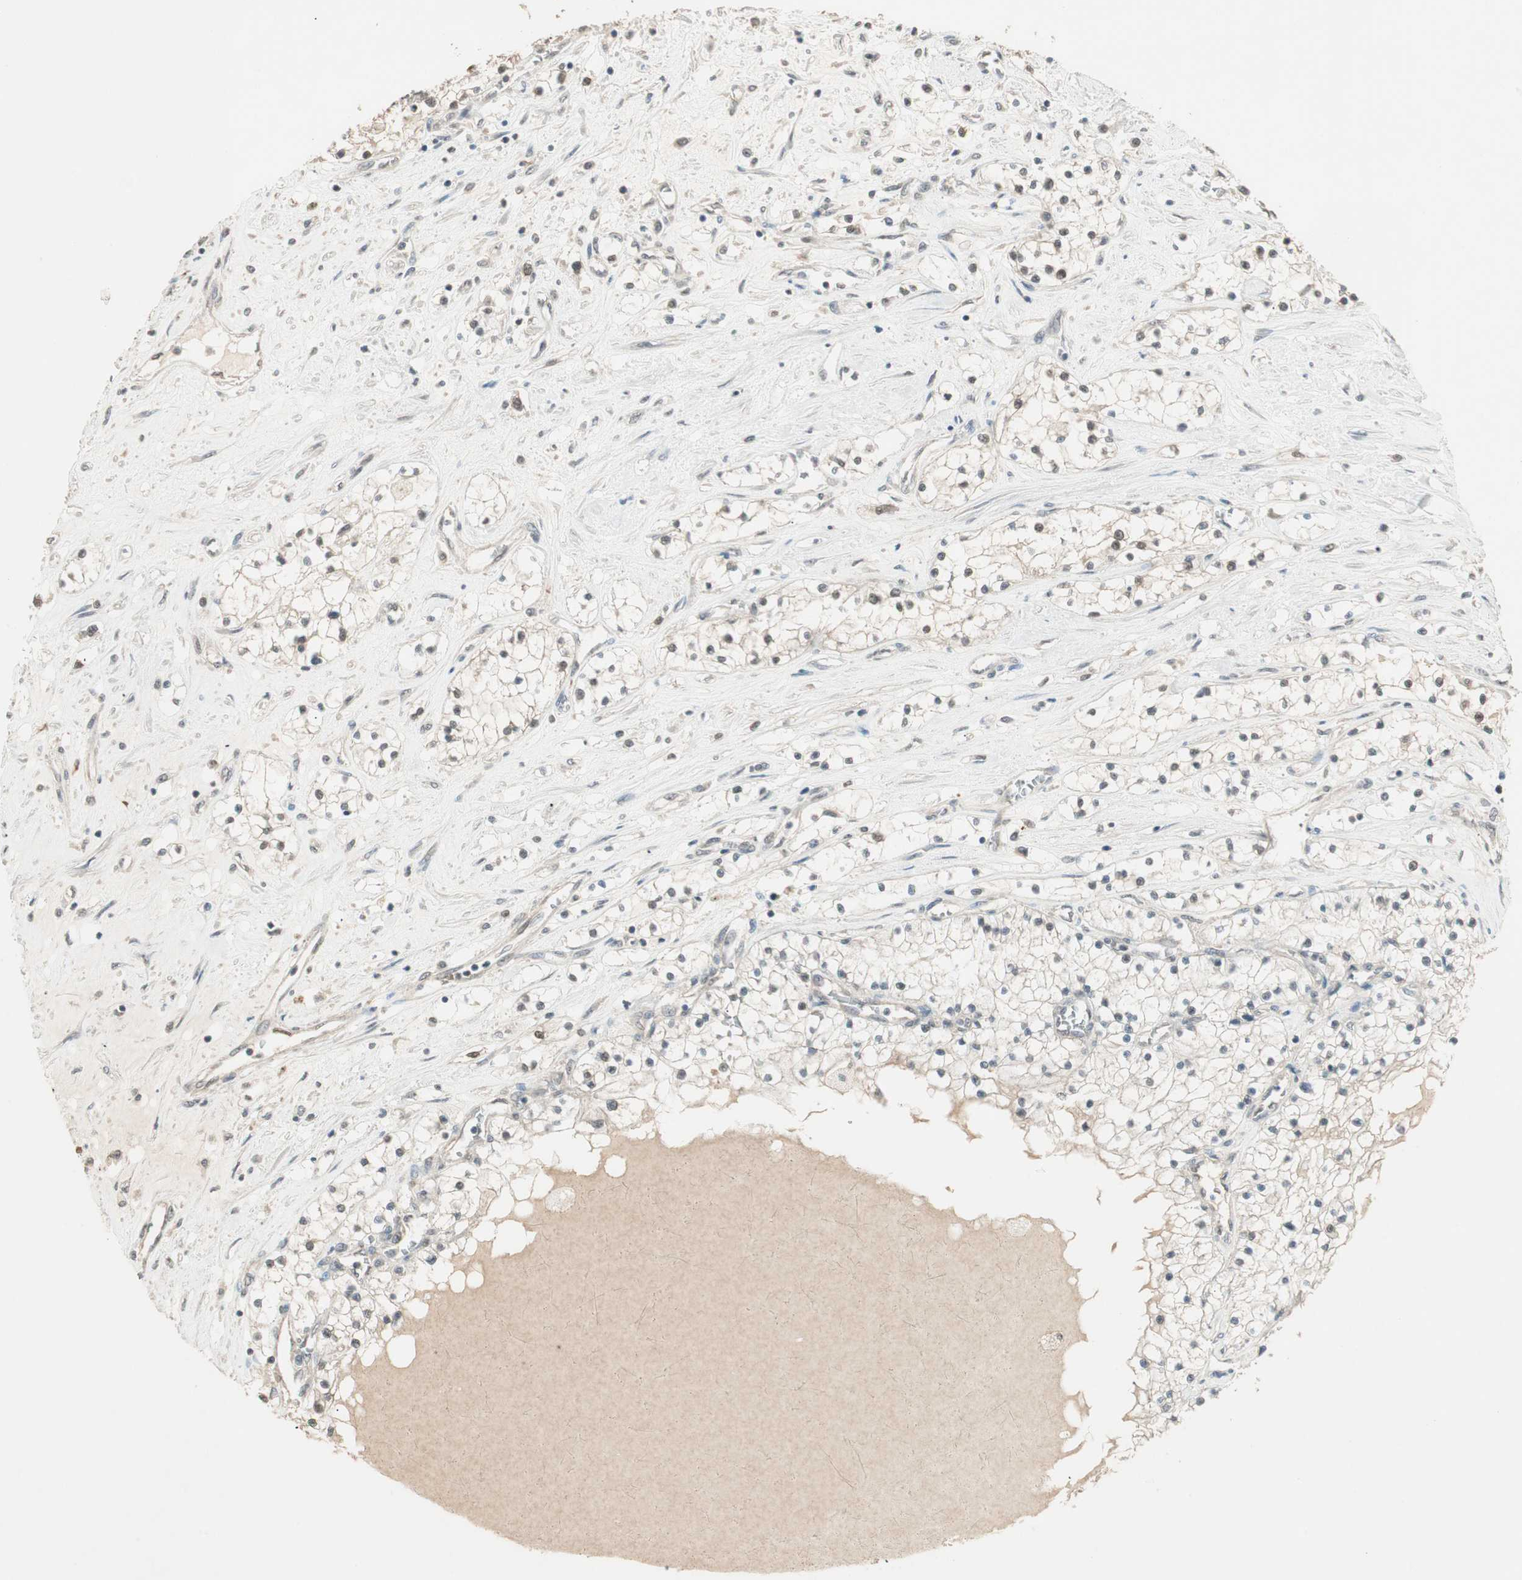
{"staining": {"intensity": "weak", "quantity": "<25%", "location": "cytoplasmic/membranous,nuclear"}, "tissue": "renal cancer", "cell_type": "Tumor cells", "image_type": "cancer", "snomed": [{"axis": "morphology", "description": "Adenocarcinoma, NOS"}, {"axis": "topography", "description": "Kidney"}], "caption": "Immunohistochemistry (IHC) of renal cancer exhibits no expression in tumor cells.", "gene": "USP5", "patient": {"sex": "male", "age": 68}}